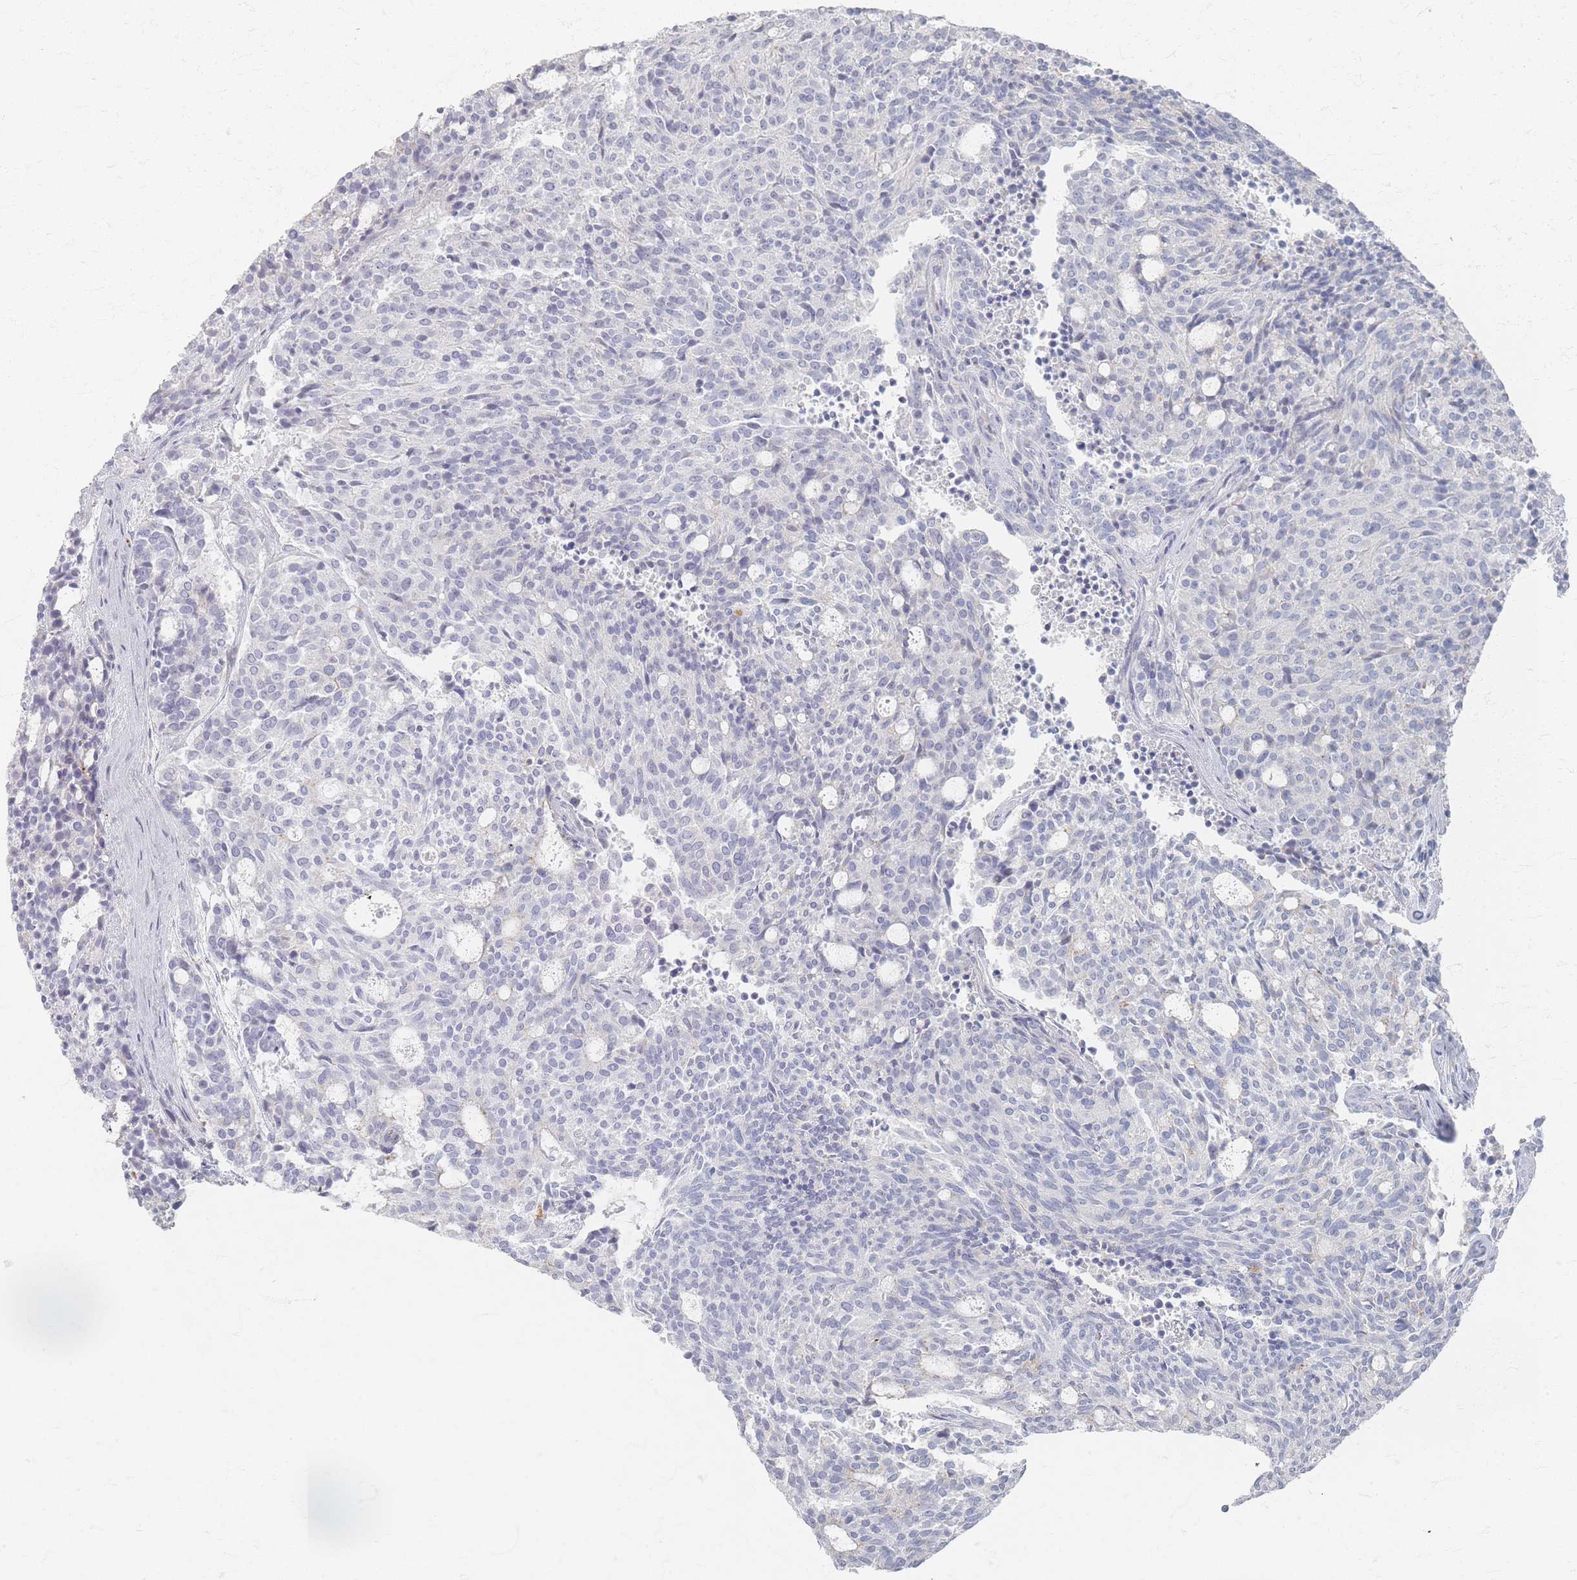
{"staining": {"intensity": "negative", "quantity": "none", "location": "none"}, "tissue": "carcinoid", "cell_type": "Tumor cells", "image_type": "cancer", "snomed": [{"axis": "morphology", "description": "Carcinoid, malignant, NOS"}, {"axis": "topography", "description": "Pancreas"}], "caption": "This photomicrograph is of carcinoid stained with IHC to label a protein in brown with the nuclei are counter-stained blue. There is no positivity in tumor cells.", "gene": "SLC2A11", "patient": {"sex": "female", "age": 54}}